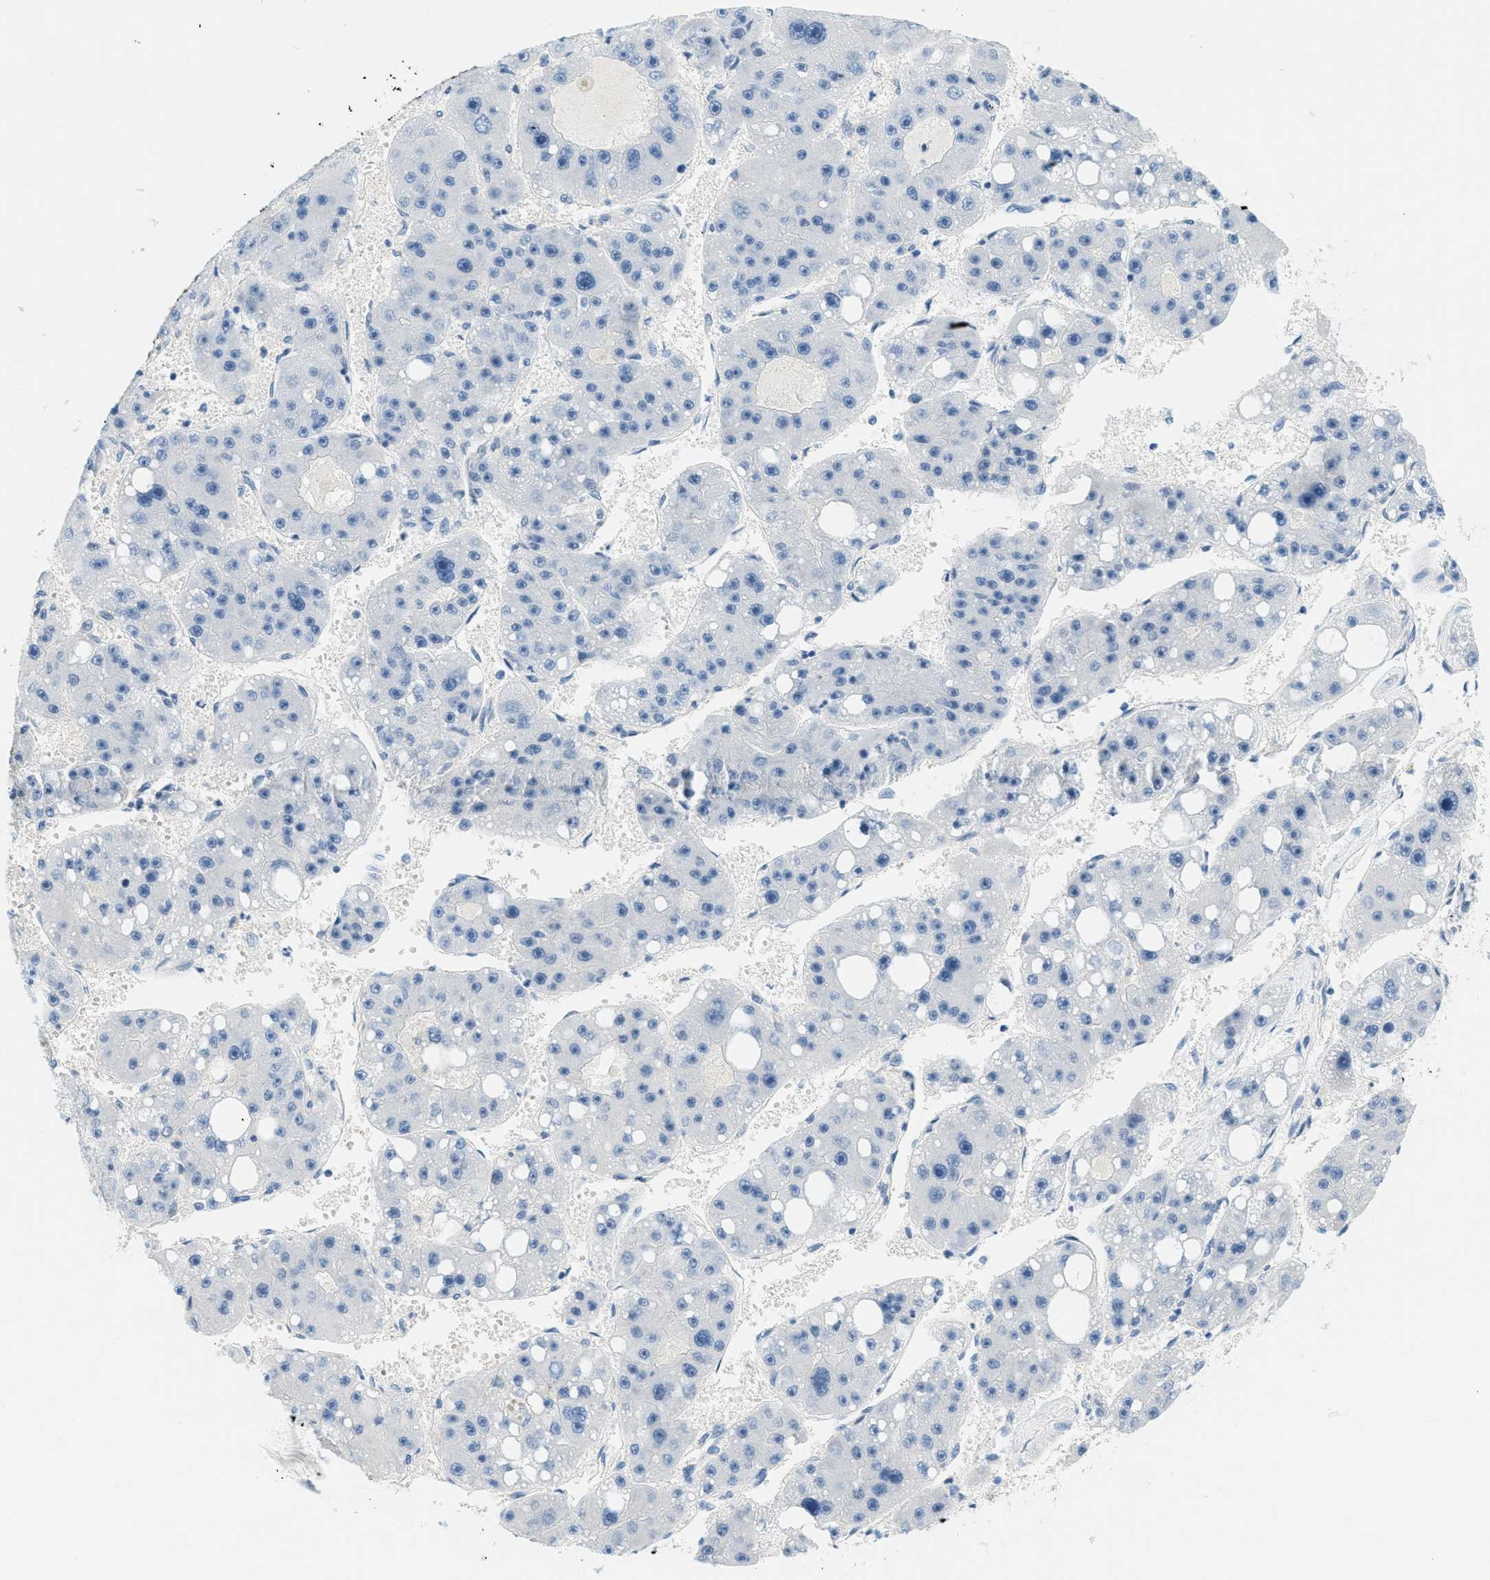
{"staining": {"intensity": "negative", "quantity": "none", "location": "none"}, "tissue": "liver cancer", "cell_type": "Tumor cells", "image_type": "cancer", "snomed": [{"axis": "morphology", "description": "Carcinoma, Hepatocellular, NOS"}, {"axis": "topography", "description": "Liver"}], "caption": "Immunohistochemical staining of liver hepatocellular carcinoma reveals no significant positivity in tumor cells. Nuclei are stained in blue.", "gene": "CYP4X1", "patient": {"sex": "female", "age": 61}}